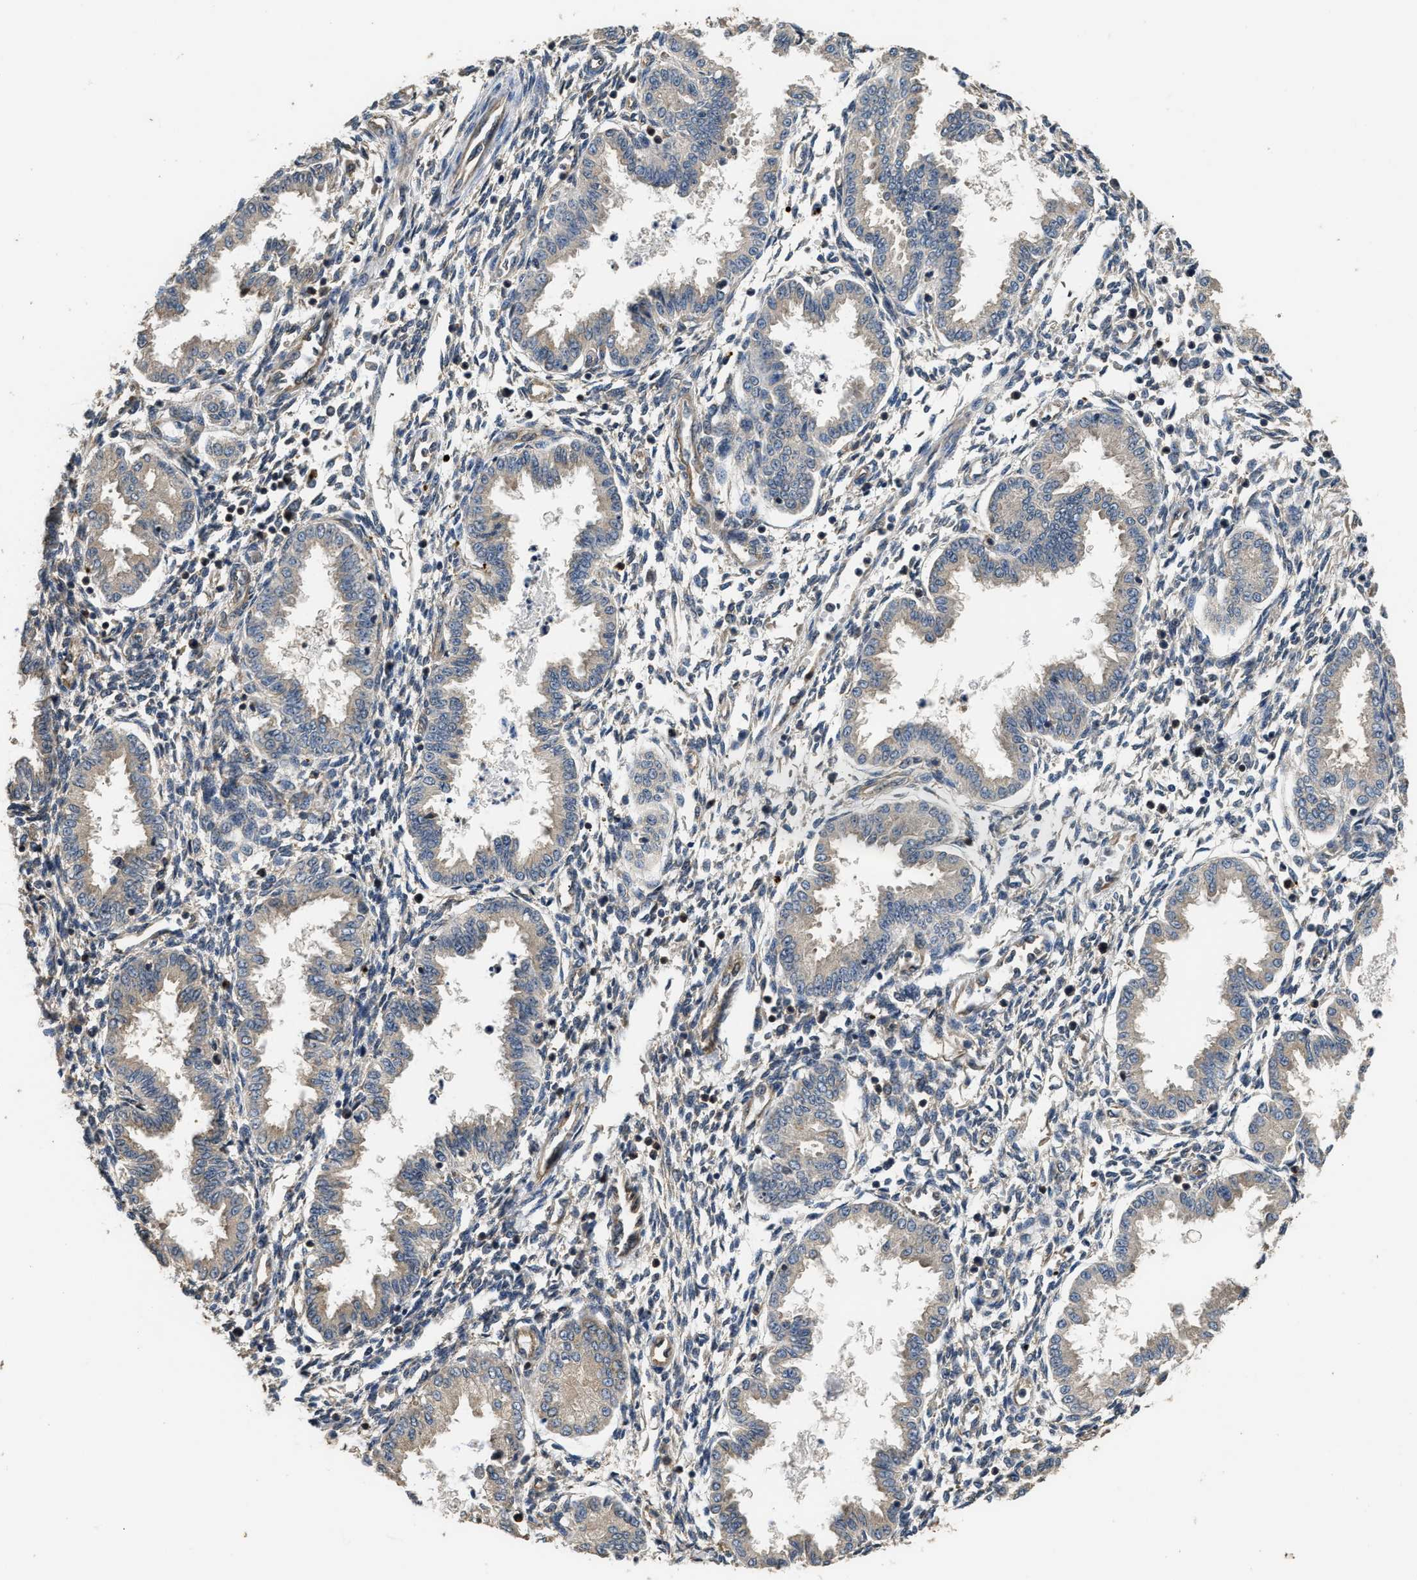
{"staining": {"intensity": "moderate", "quantity": "25%-75%", "location": "cytoplasmic/membranous"}, "tissue": "endometrium", "cell_type": "Cells in endometrial stroma", "image_type": "normal", "snomed": [{"axis": "morphology", "description": "Normal tissue, NOS"}, {"axis": "topography", "description": "Endometrium"}], "caption": "High-magnification brightfield microscopy of unremarkable endometrium stained with DAB (3,3'-diaminobenzidine) (brown) and counterstained with hematoxylin (blue). cells in endometrial stroma exhibit moderate cytoplasmic/membranous staining is present in about25%-75% of cells. Using DAB (brown) and hematoxylin (blue) stains, captured at high magnification using brightfield microscopy.", "gene": "DNAJC2", "patient": {"sex": "female", "age": 33}}